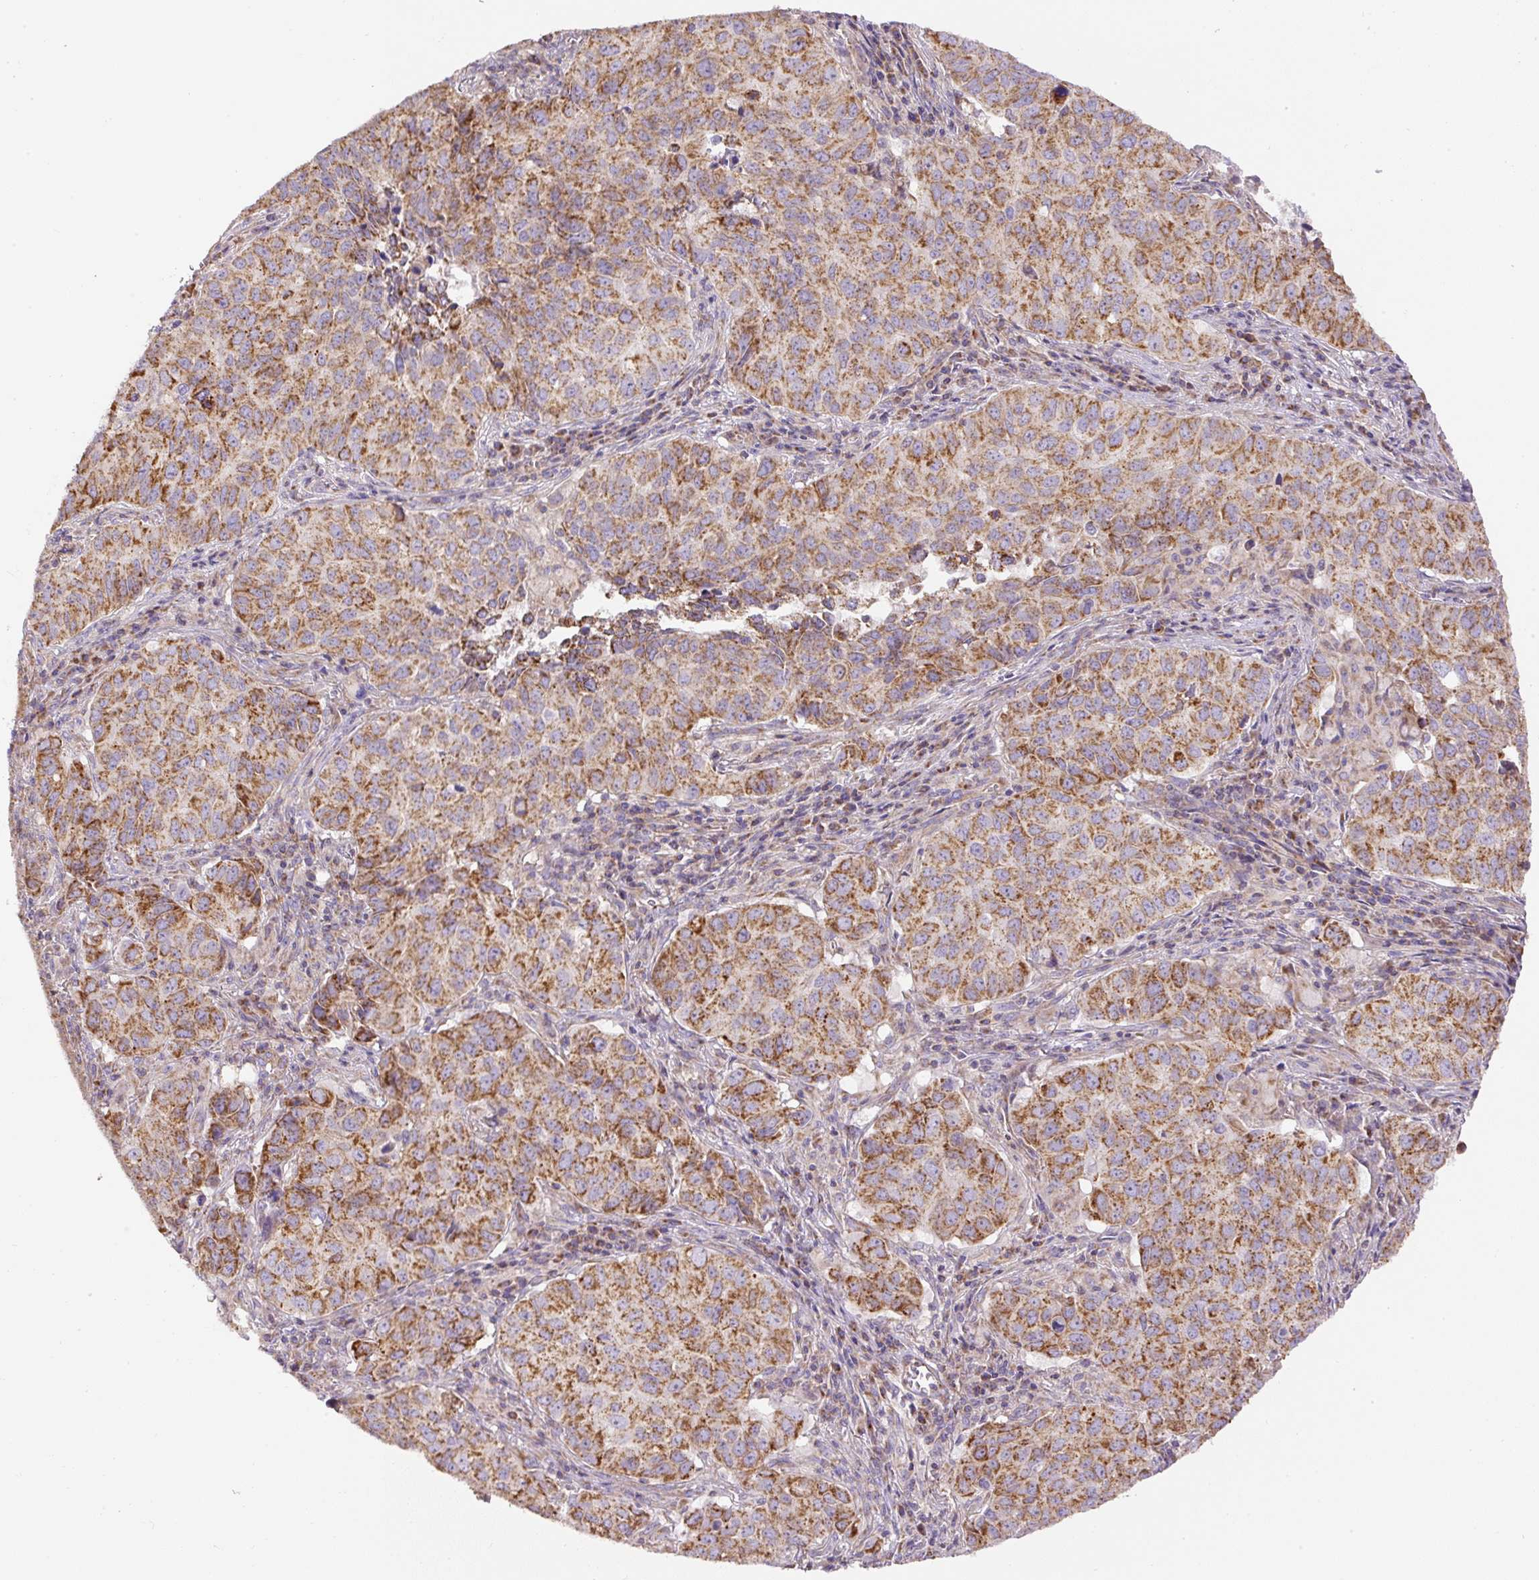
{"staining": {"intensity": "moderate", "quantity": ">75%", "location": "cytoplasmic/membranous"}, "tissue": "lung cancer", "cell_type": "Tumor cells", "image_type": "cancer", "snomed": [{"axis": "morphology", "description": "Adenocarcinoma, NOS"}, {"axis": "topography", "description": "Lung"}], "caption": "High-magnification brightfield microscopy of lung cancer stained with DAB (brown) and counterstained with hematoxylin (blue). tumor cells exhibit moderate cytoplasmic/membranous staining is present in about>75% of cells.", "gene": "NDUFAF2", "patient": {"sex": "female", "age": 50}}